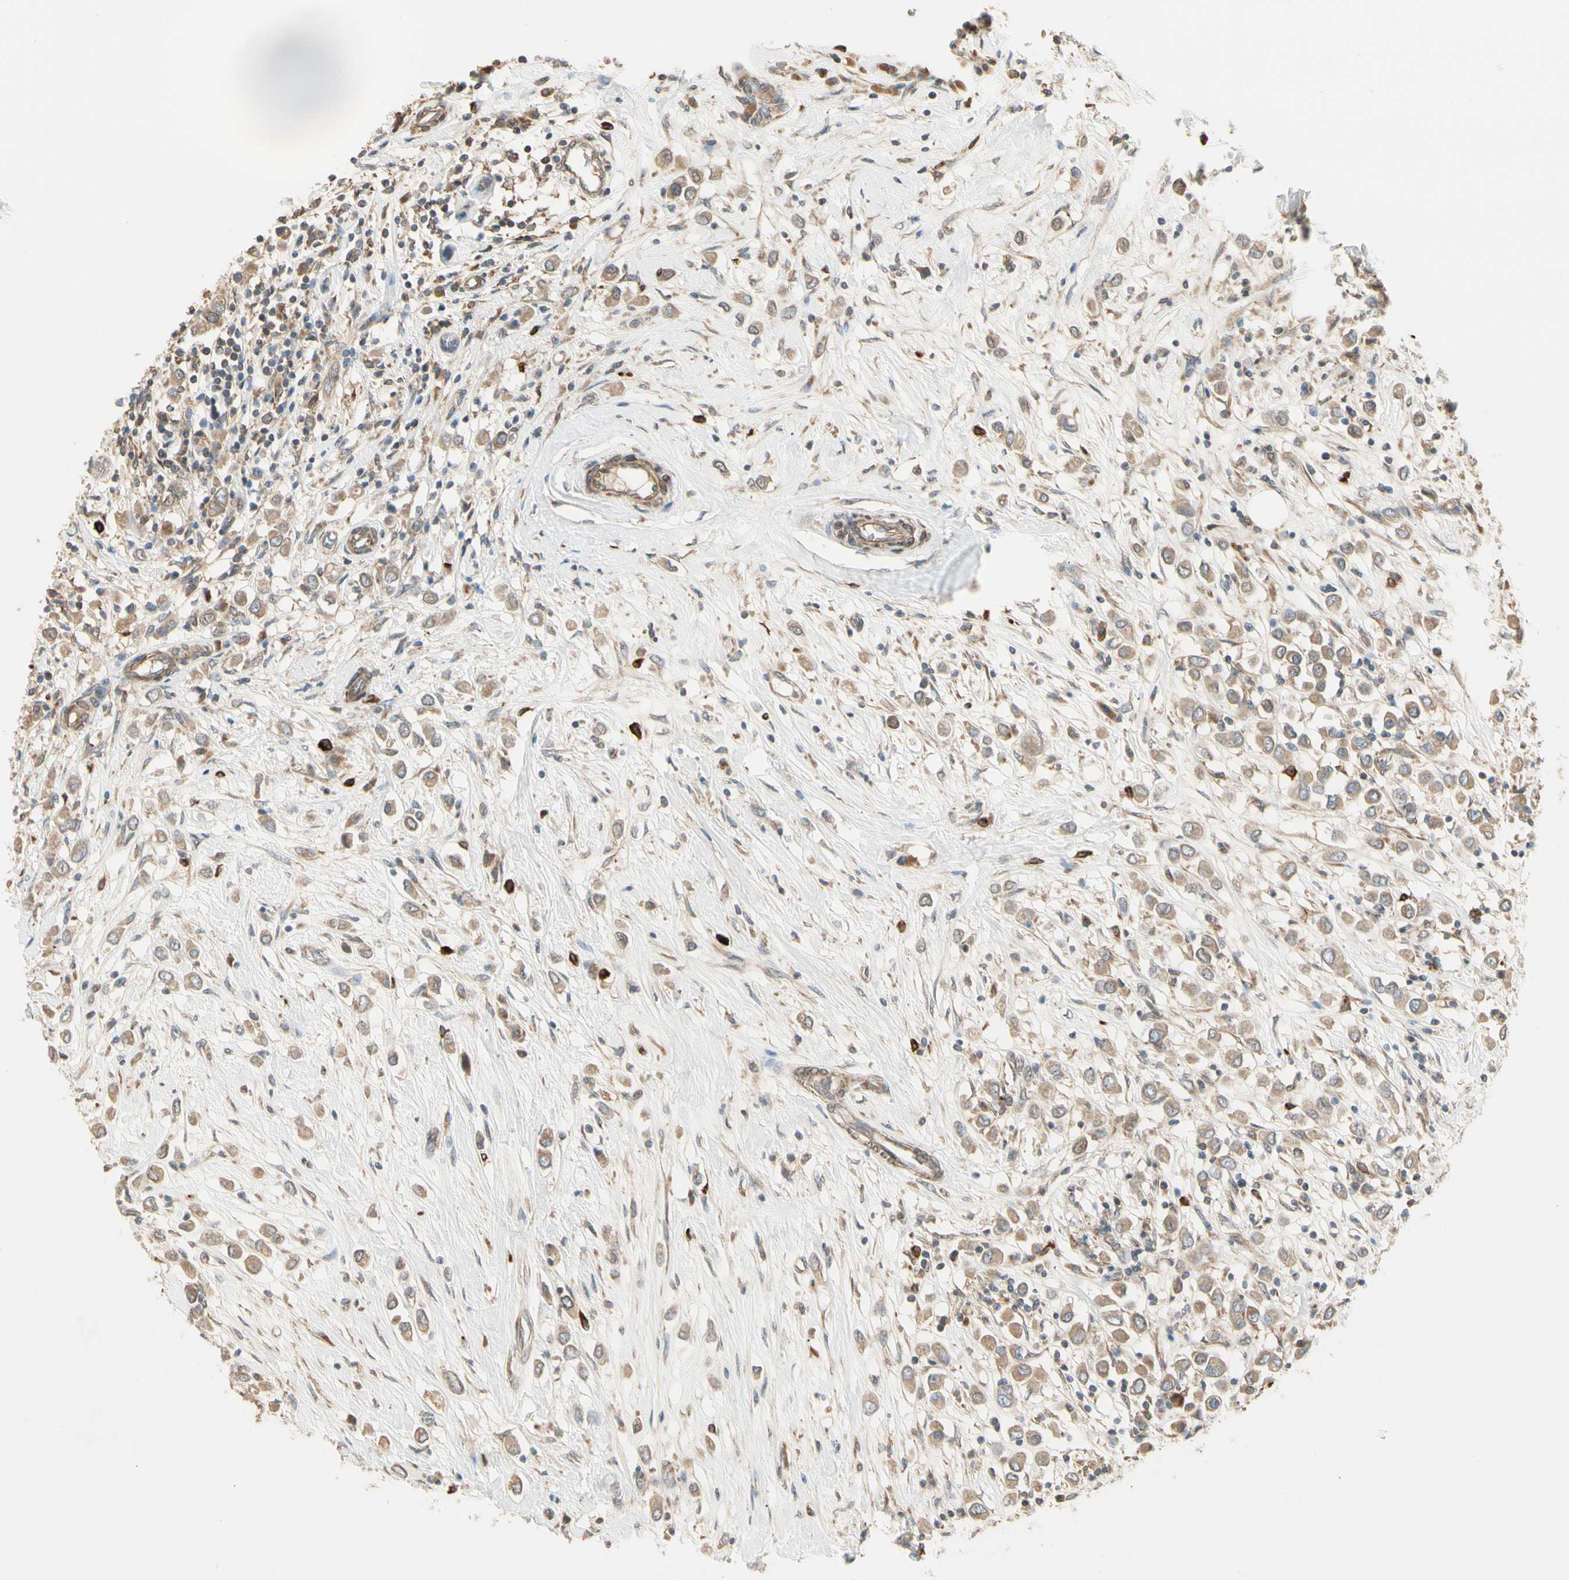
{"staining": {"intensity": "moderate", "quantity": ">75%", "location": "cytoplasmic/membranous"}, "tissue": "breast cancer", "cell_type": "Tumor cells", "image_type": "cancer", "snomed": [{"axis": "morphology", "description": "Duct carcinoma"}, {"axis": "topography", "description": "Breast"}], "caption": "Breast cancer was stained to show a protein in brown. There is medium levels of moderate cytoplasmic/membranous positivity in about >75% of tumor cells. The protein of interest is stained brown, and the nuclei are stained in blue (DAB (3,3'-diaminobenzidine) IHC with brightfield microscopy, high magnification).", "gene": "IRAG1", "patient": {"sex": "female", "age": 61}}